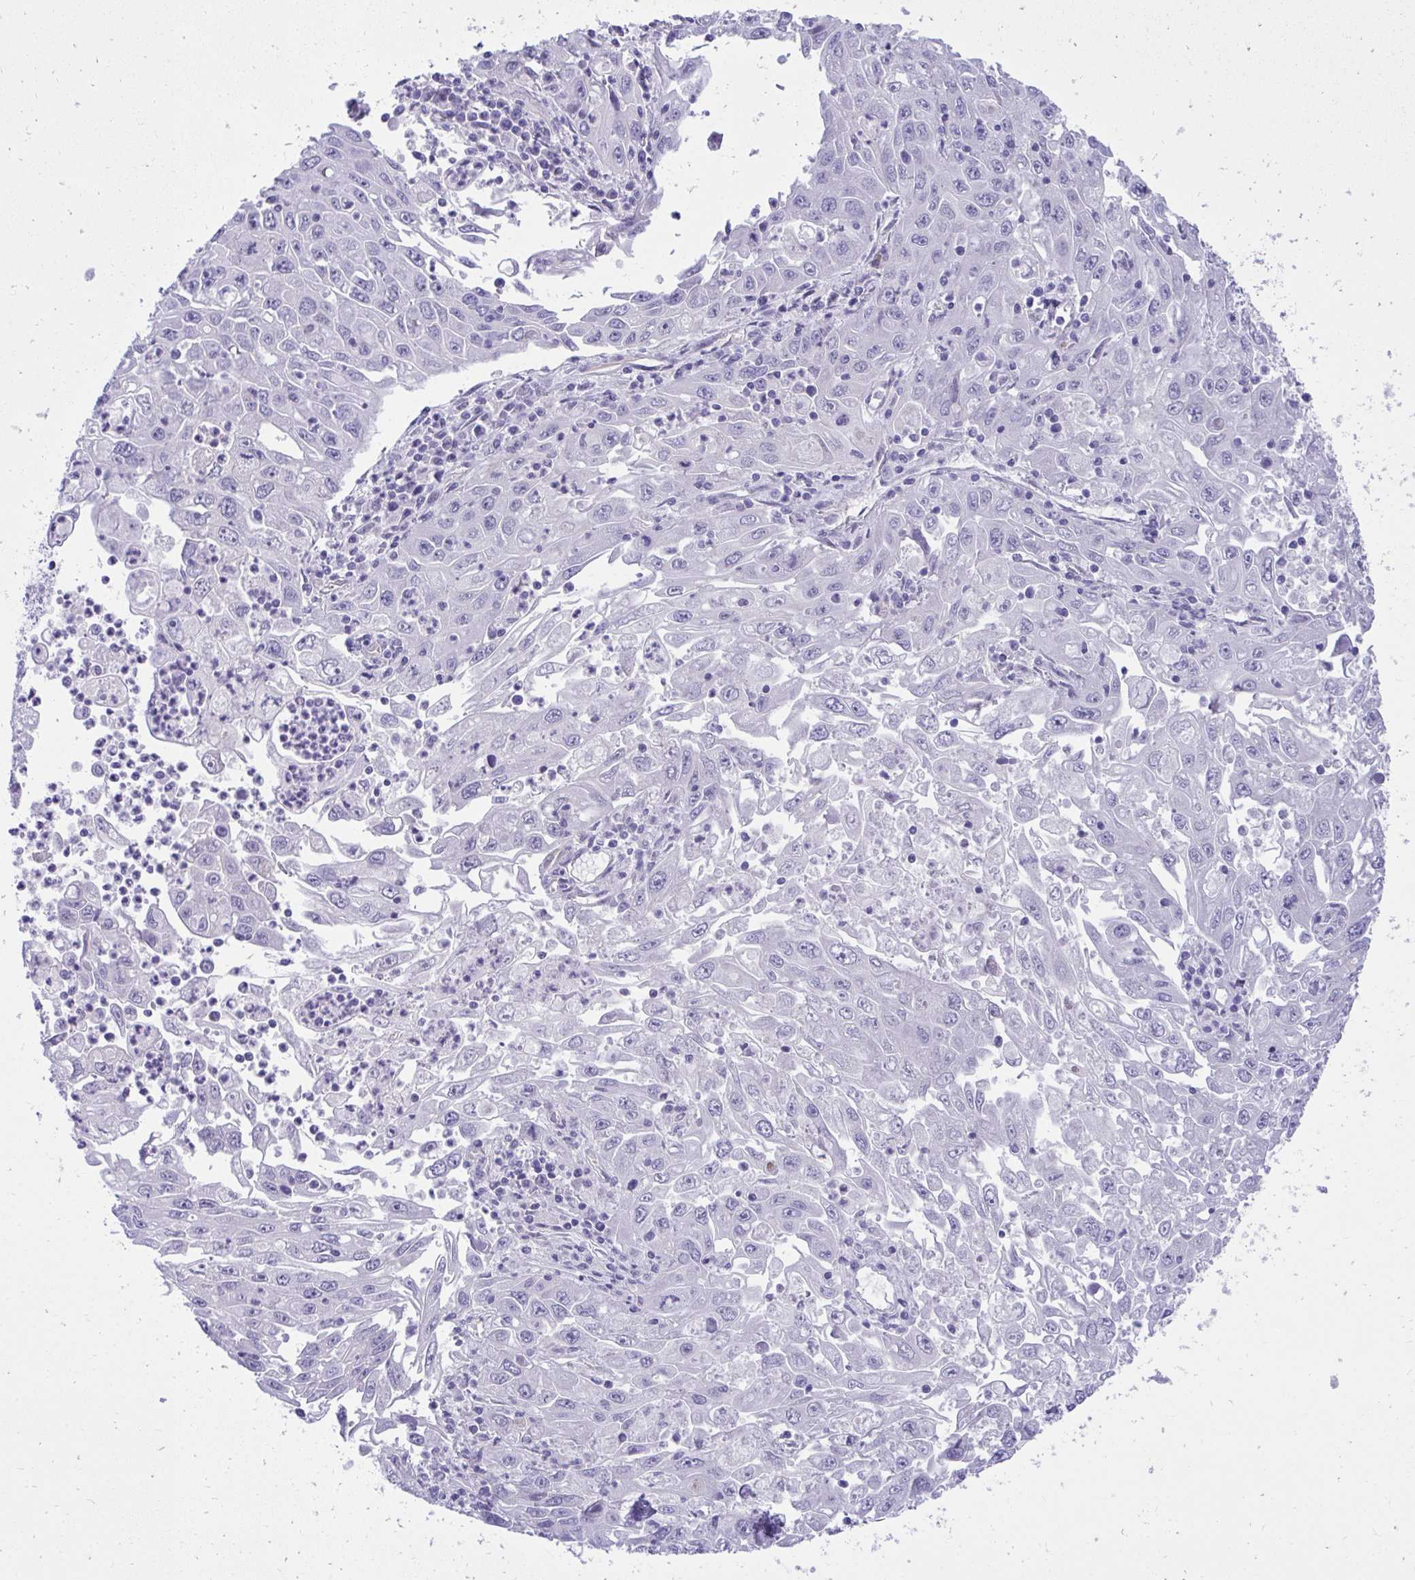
{"staining": {"intensity": "negative", "quantity": "none", "location": "none"}, "tissue": "endometrial cancer", "cell_type": "Tumor cells", "image_type": "cancer", "snomed": [{"axis": "morphology", "description": "Adenocarcinoma, NOS"}, {"axis": "topography", "description": "Uterus"}], "caption": "Photomicrograph shows no protein staining in tumor cells of adenocarcinoma (endometrial) tissue.", "gene": "PGM2L1", "patient": {"sex": "female", "age": 62}}